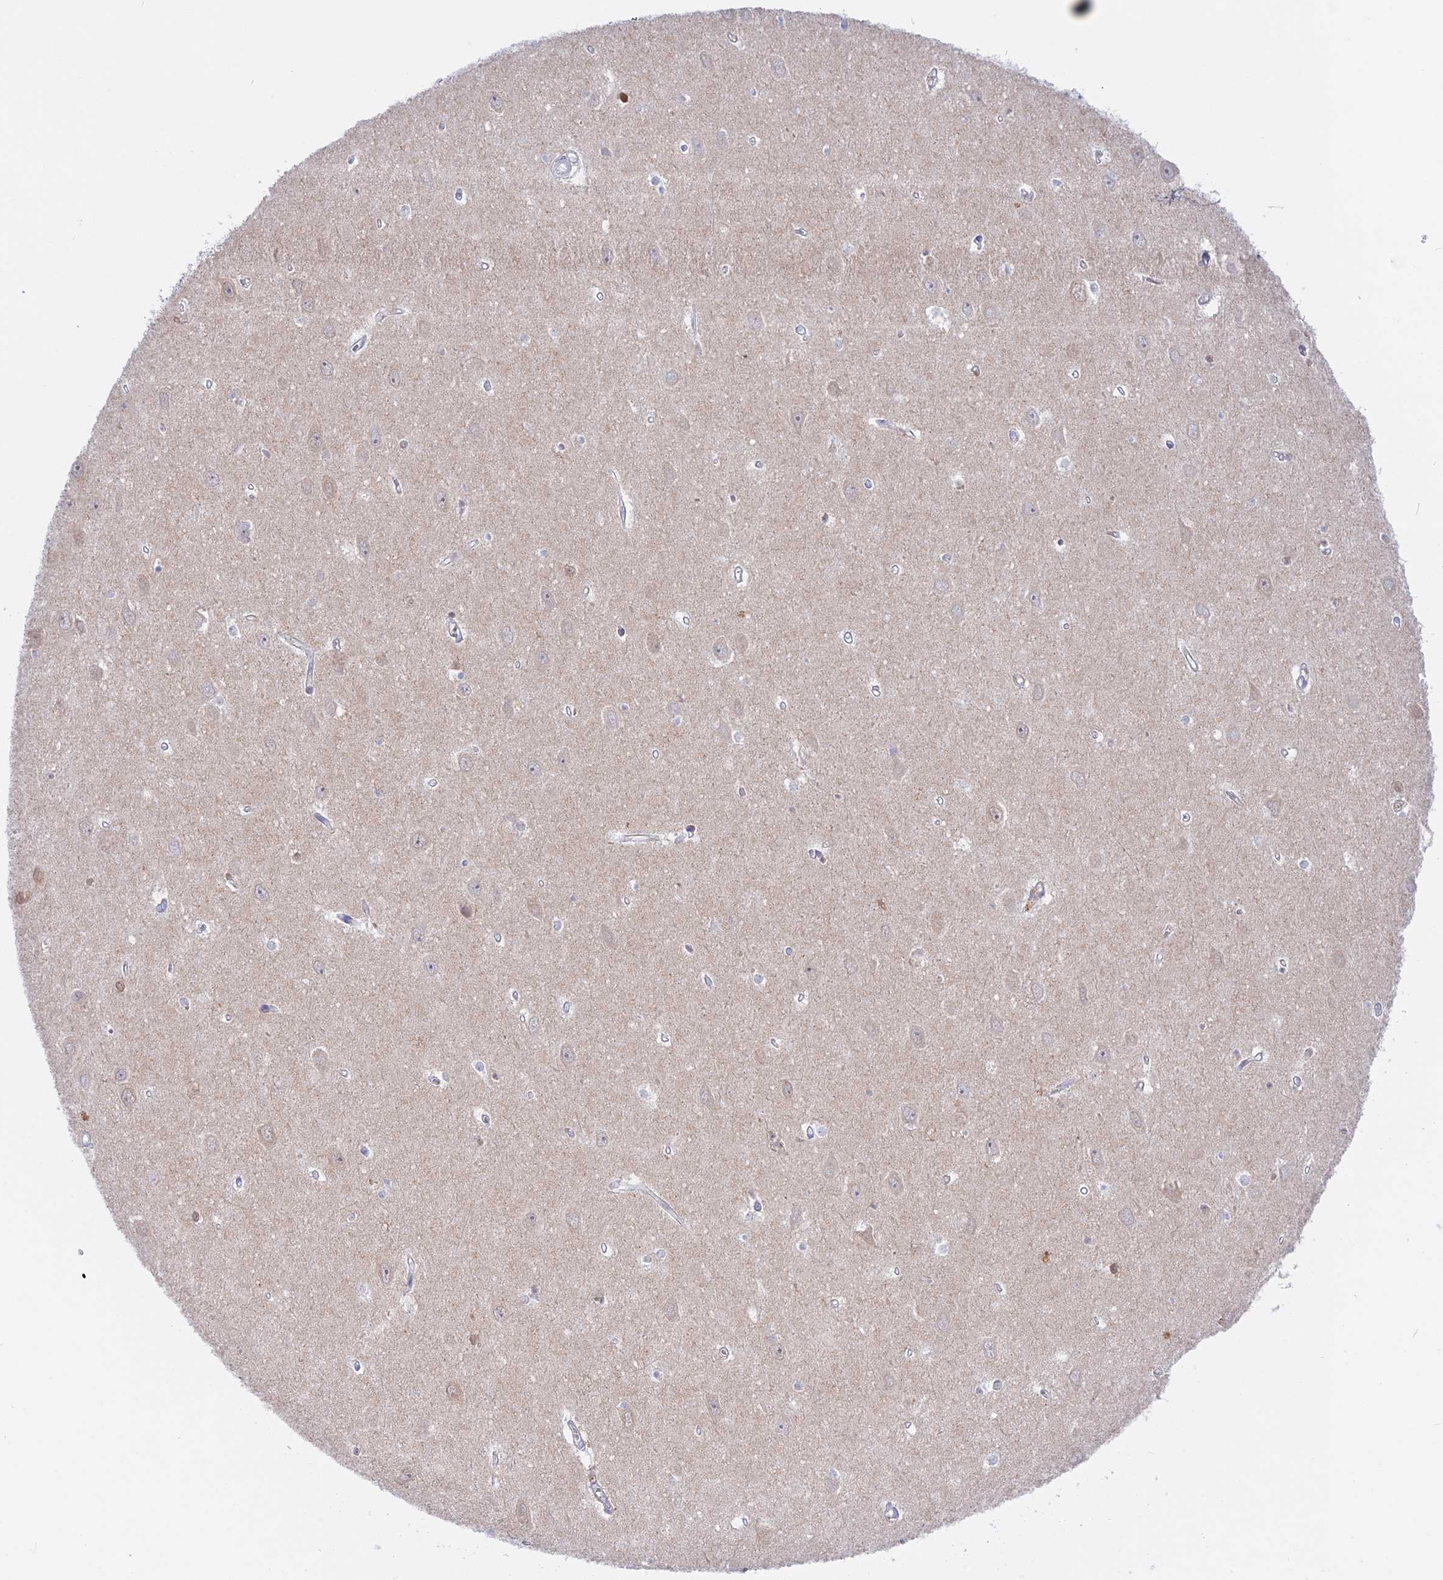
{"staining": {"intensity": "negative", "quantity": "none", "location": "none"}, "tissue": "hippocampus", "cell_type": "Glial cells", "image_type": "normal", "snomed": [{"axis": "morphology", "description": "Normal tissue, NOS"}, {"axis": "topography", "description": "Hippocampus"}], "caption": "Immunohistochemistry of normal human hippocampus demonstrates no expression in glial cells.", "gene": "ADGRA1", "patient": {"sex": "female", "age": 64}}